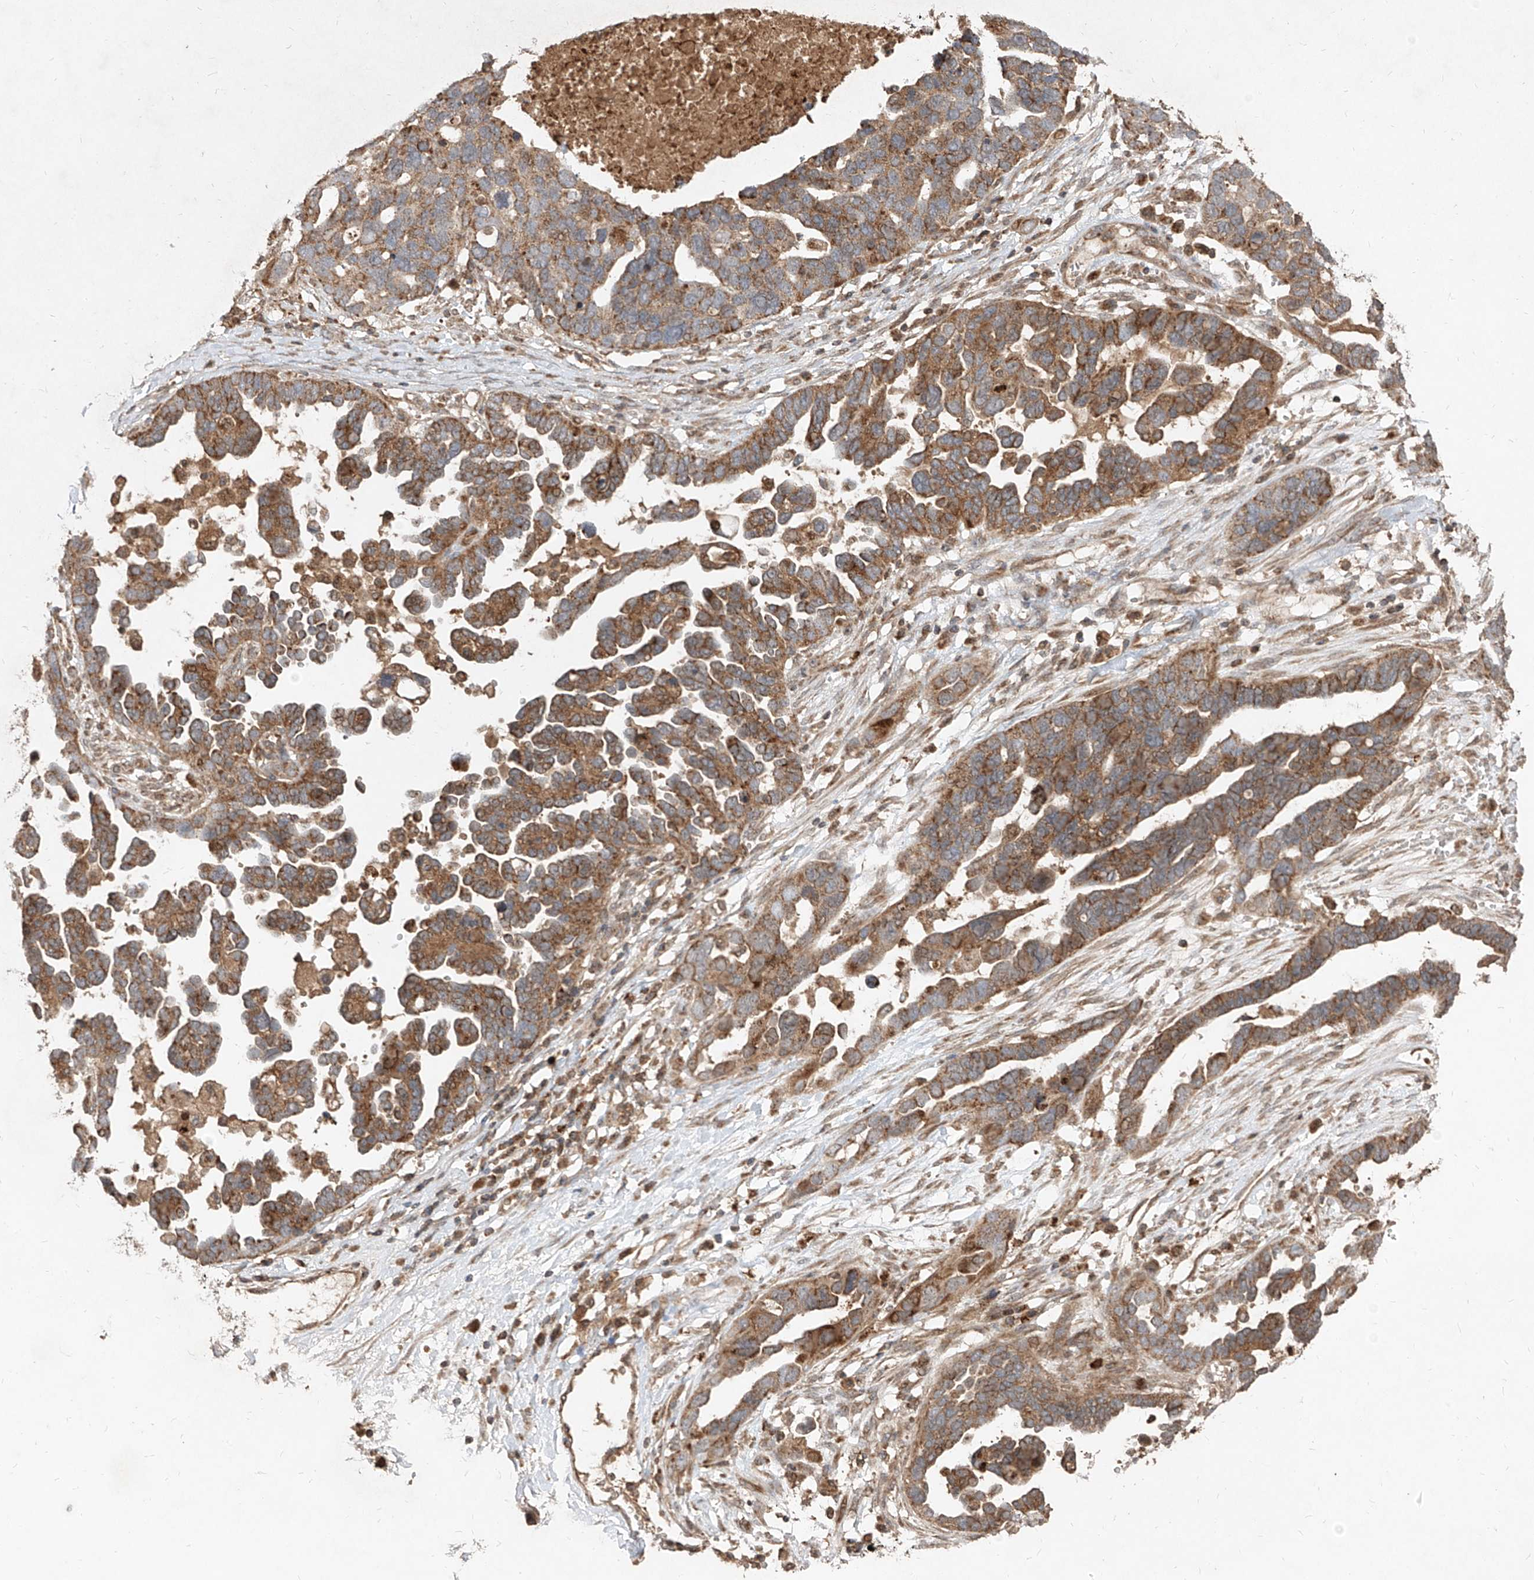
{"staining": {"intensity": "moderate", "quantity": ">75%", "location": "cytoplasmic/membranous"}, "tissue": "ovarian cancer", "cell_type": "Tumor cells", "image_type": "cancer", "snomed": [{"axis": "morphology", "description": "Cystadenocarcinoma, serous, NOS"}, {"axis": "topography", "description": "Ovary"}], "caption": "There is medium levels of moderate cytoplasmic/membranous expression in tumor cells of ovarian serous cystadenocarcinoma, as demonstrated by immunohistochemical staining (brown color).", "gene": "AIM2", "patient": {"sex": "female", "age": 54}}